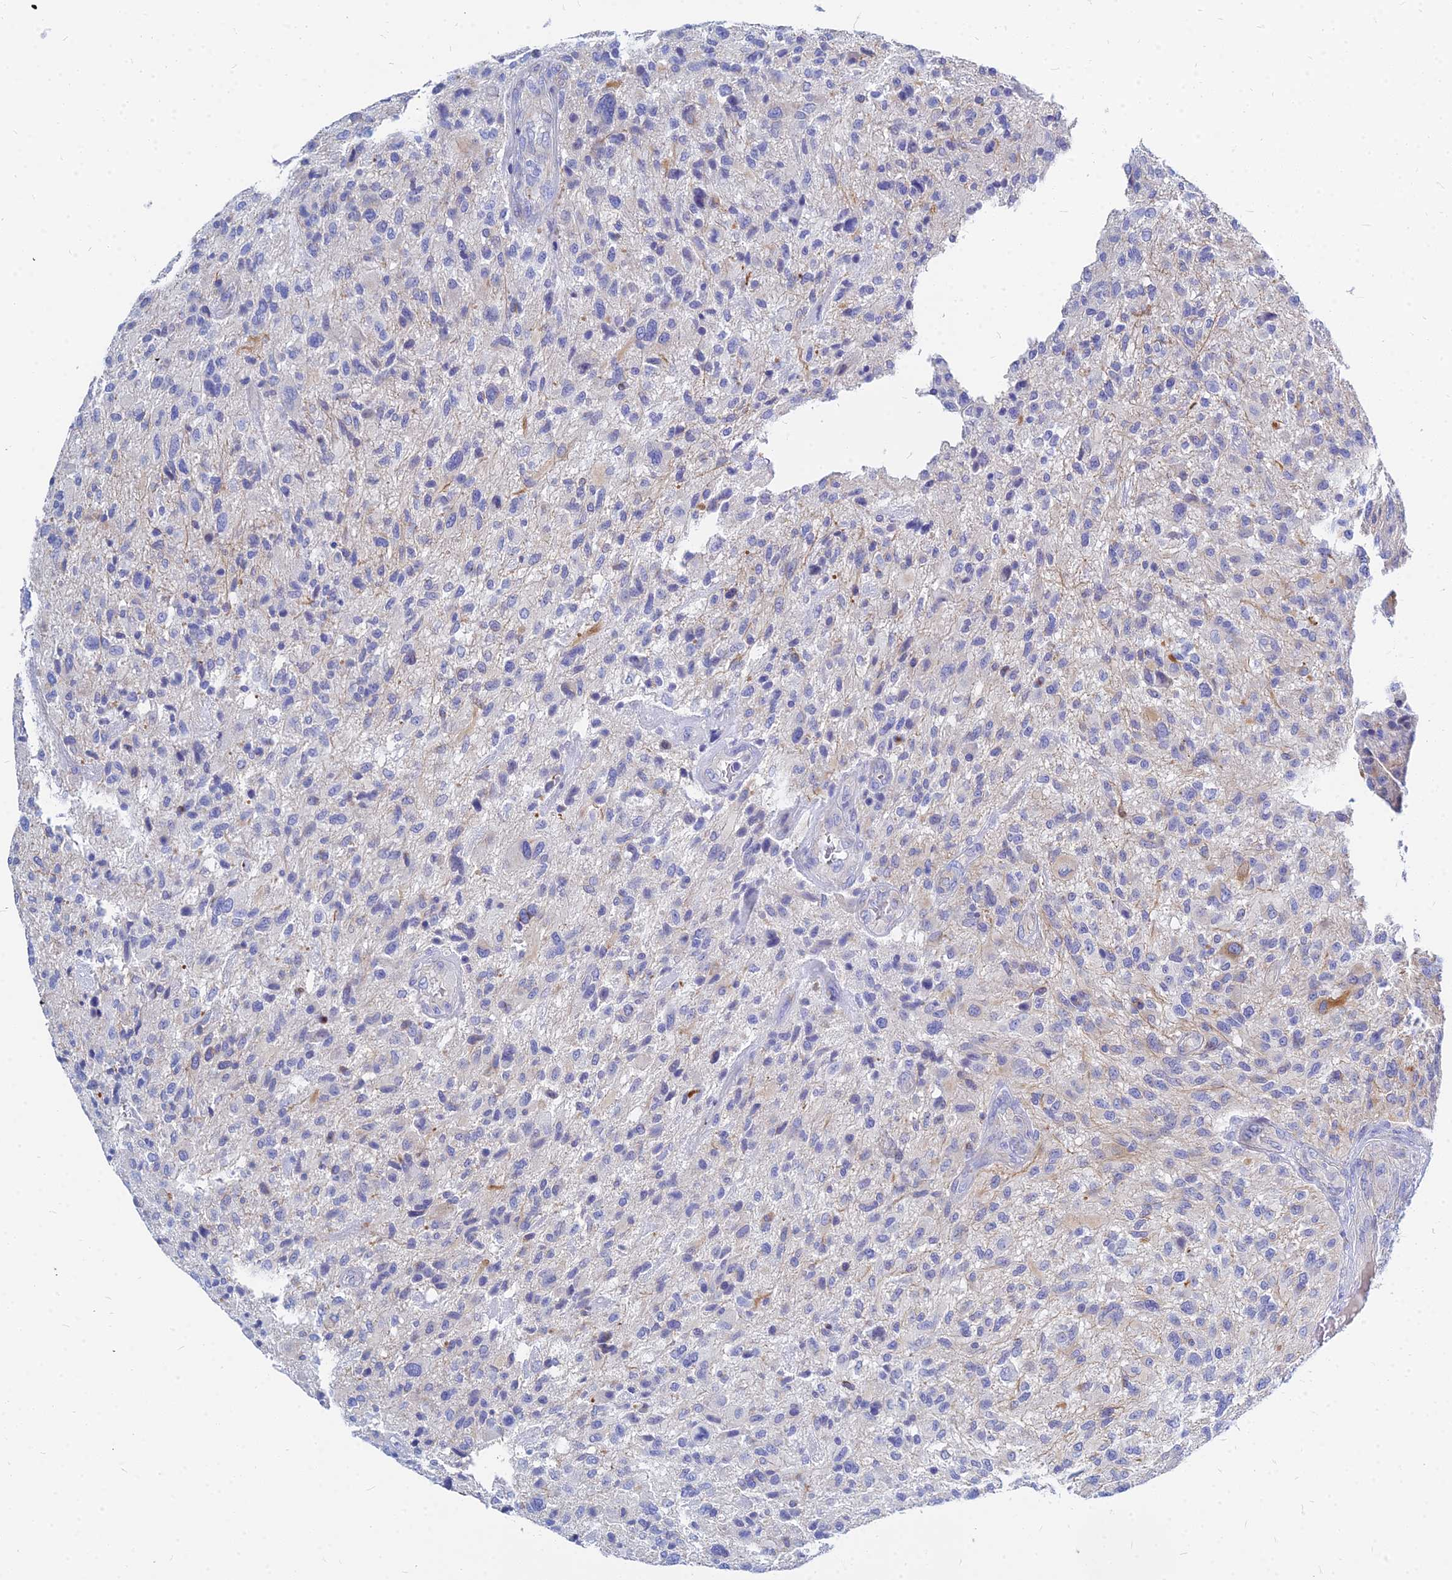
{"staining": {"intensity": "negative", "quantity": "none", "location": "none"}, "tissue": "glioma", "cell_type": "Tumor cells", "image_type": "cancer", "snomed": [{"axis": "morphology", "description": "Glioma, malignant, High grade"}, {"axis": "topography", "description": "Brain"}], "caption": "This is a image of immunohistochemistry (IHC) staining of malignant glioma (high-grade), which shows no staining in tumor cells.", "gene": "ZNF552", "patient": {"sex": "male", "age": 47}}